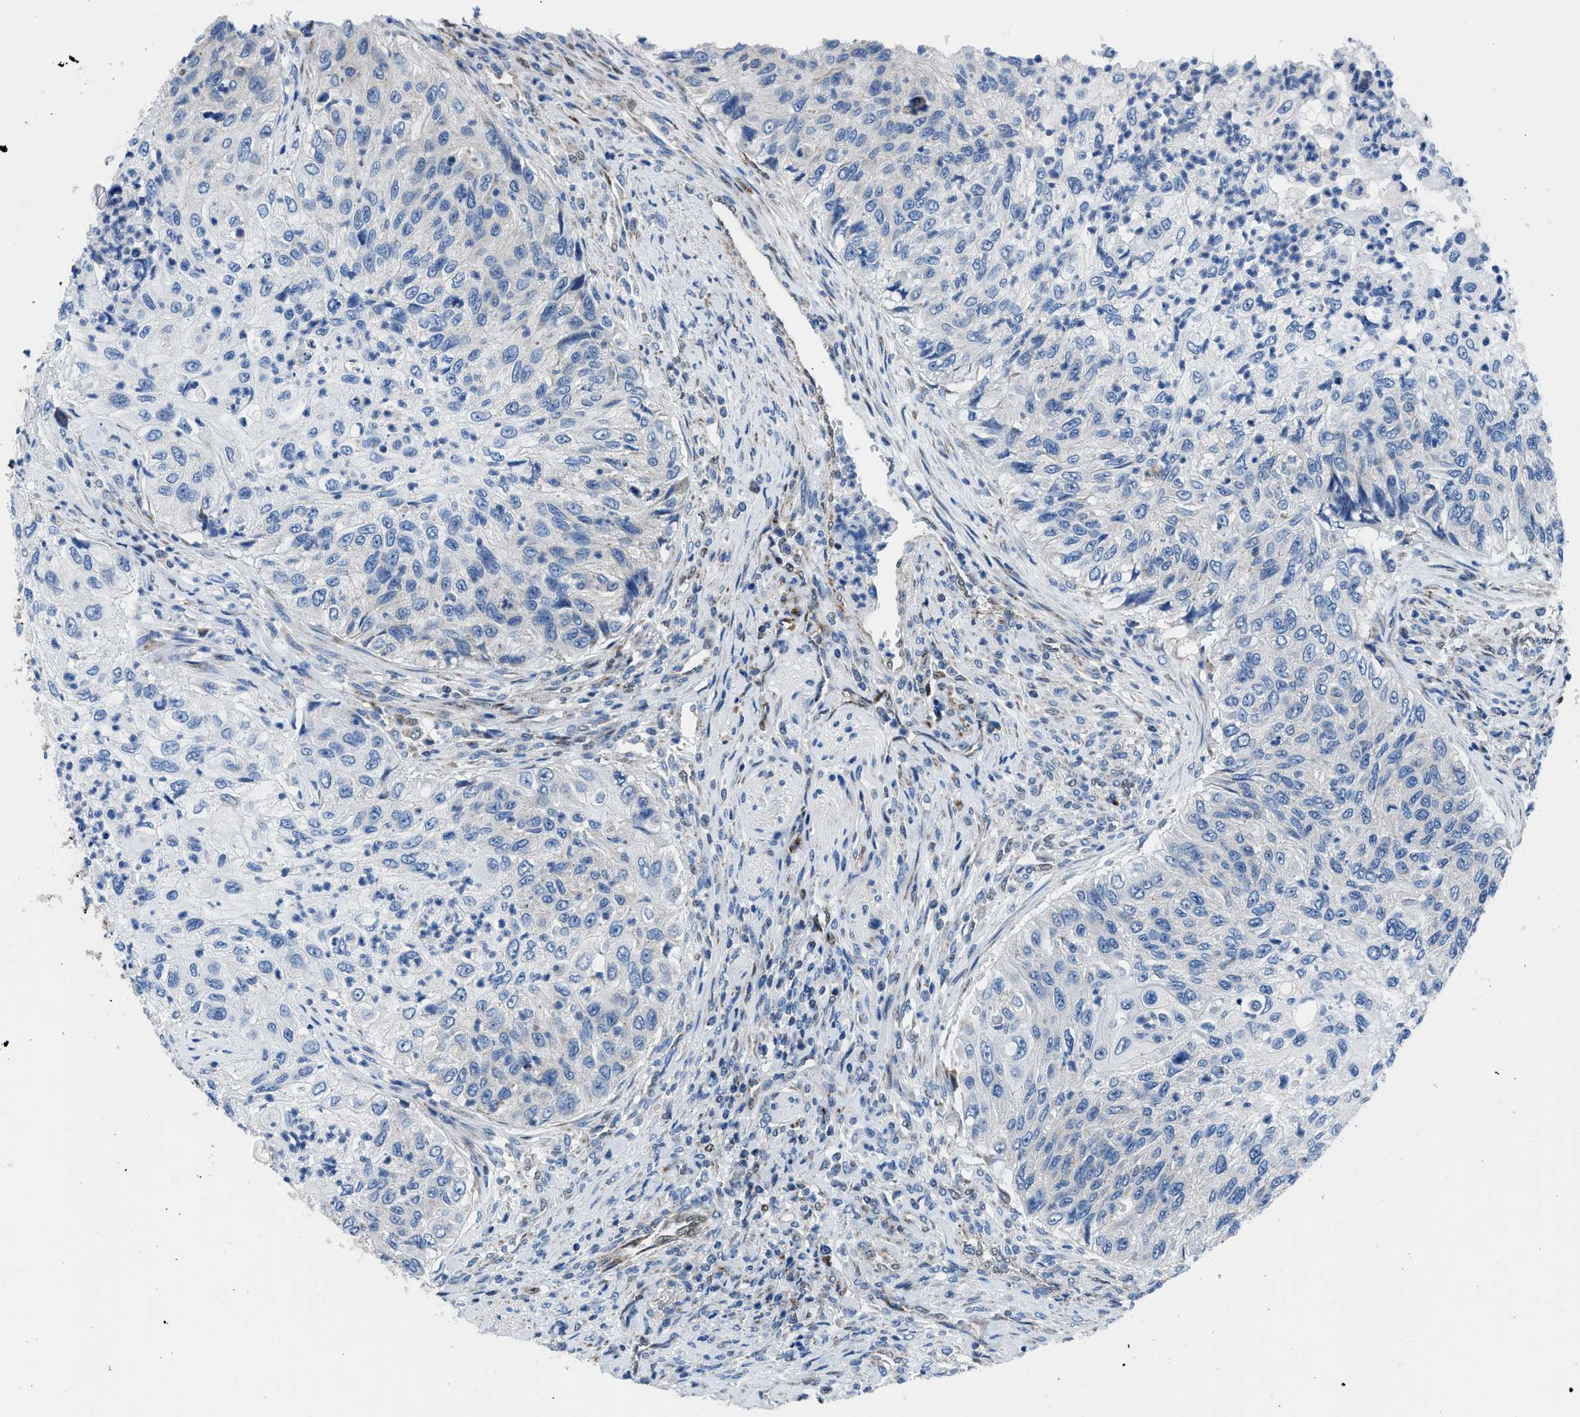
{"staining": {"intensity": "negative", "quantity": "none", "location": "none"}, "tissue": "urothelial cancer", "cell_type": "Tumor cells", "image_type": "cancer", "snomed": [{"axis": "morphology", "description": "Urothelial carcinoma, High grade"}, {"axis": "topography", "description": "Urinary bladder"}], "caption": "The histopathology image displays no staining of tumor cells in urothelial carcinoma (high-grade).", "gene": "LMO2", "patient": {"sex": "female", "age": 60}}